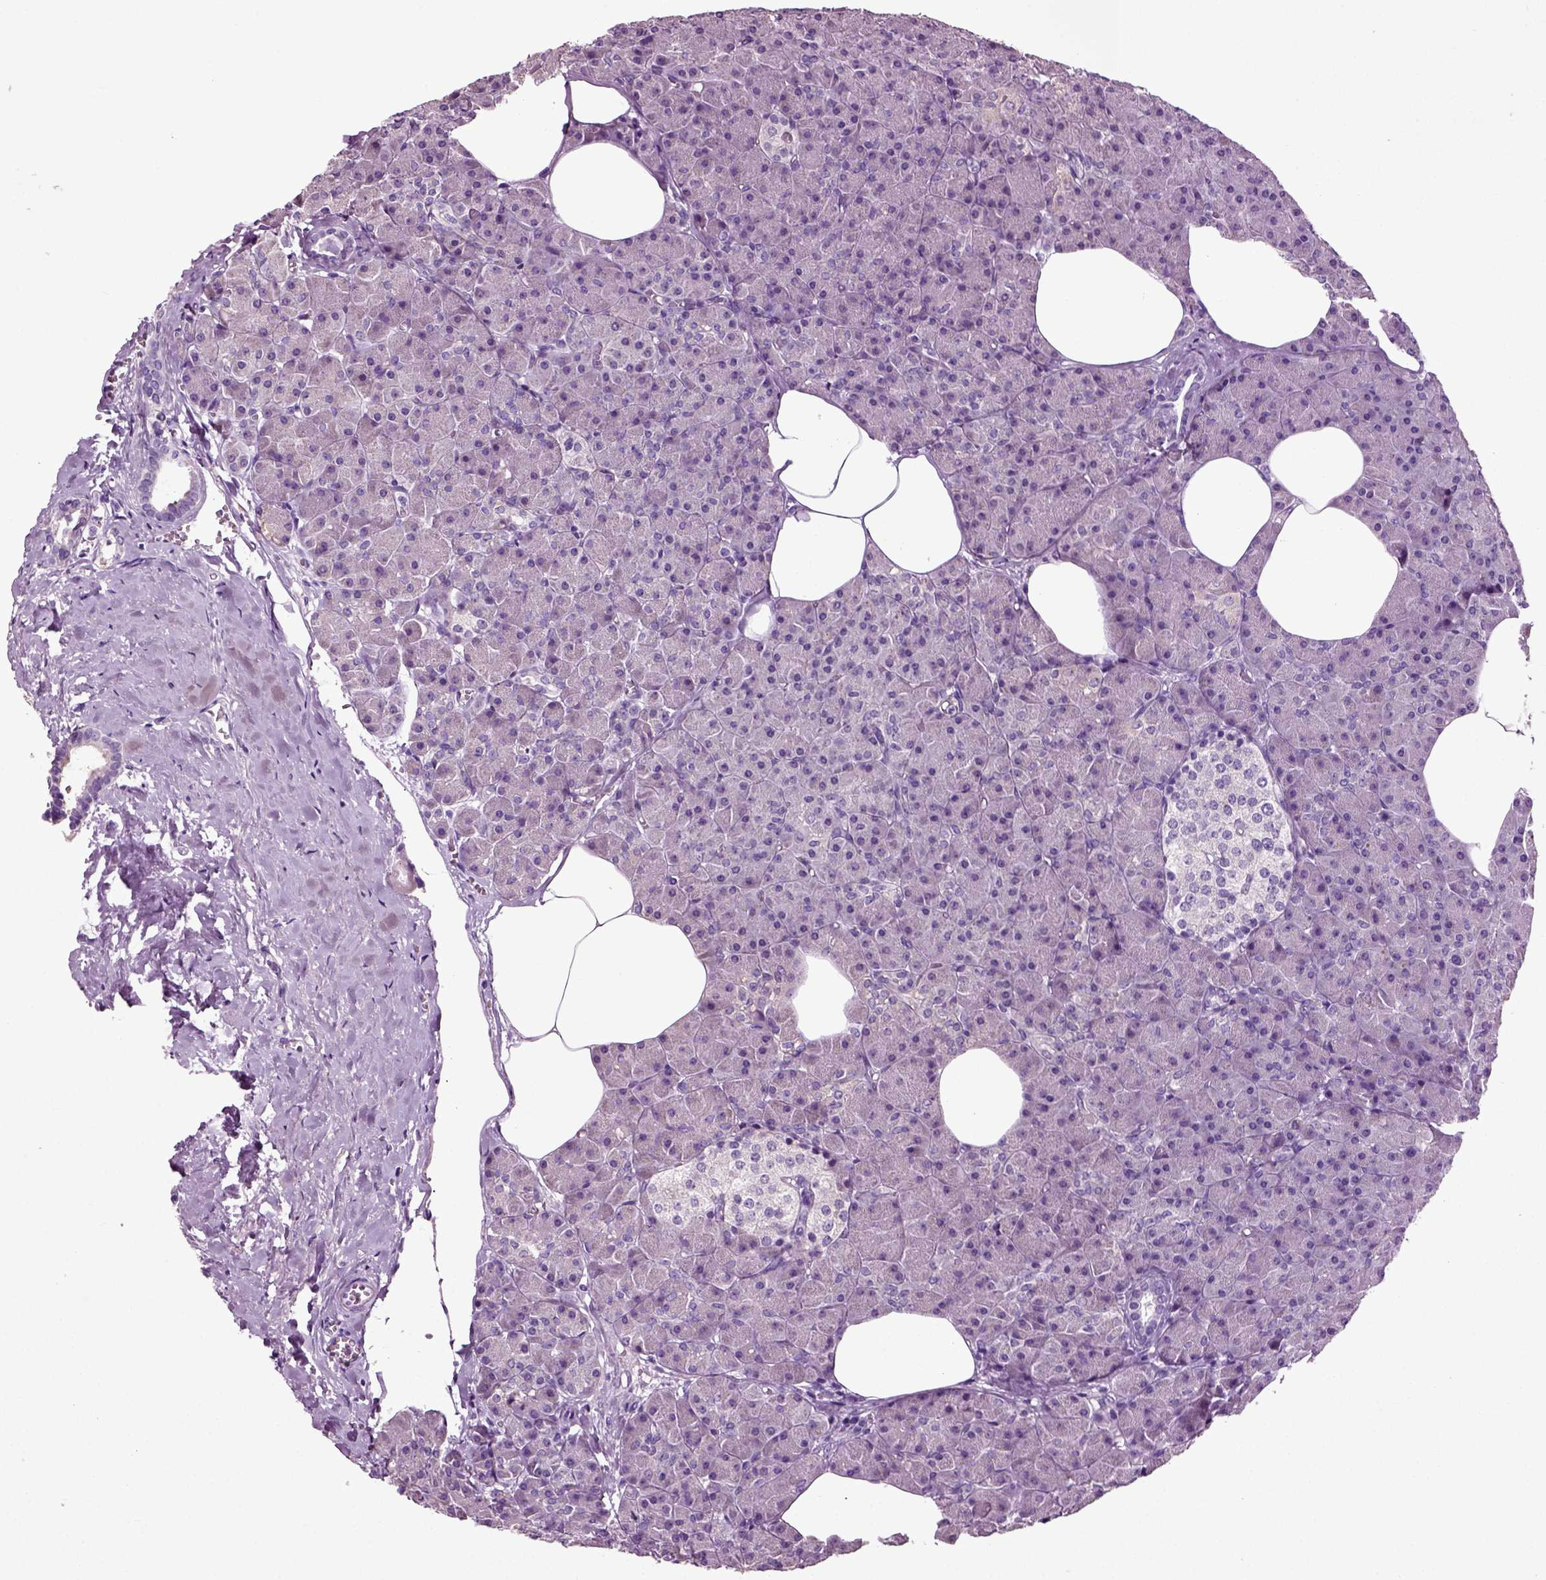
{"staining": {"intensity": "negative", "quantity": "none", "location": "none"}, "tissue": "pancreas", "cell_type": "Exocrine glandular cells", "image_type": "normal", "snomed": [{"axis": "morphology", "description": "Normal tissue, NOS"}, {"axis": "topography", "description": "Pancreas"}], "caption": "Immunohistochemistry (IHC) image of benign human pancreas stained for a protein (brown), which displays no expression in exocrine glandular cells. The staining was performed using DAB to visualize the protein expression in brown, while the nuclei were stained in blue with hematoxylin (Magnification: 20x).", "gene": "DNAH10", "patient": {"sex": "female", "age": 45}}